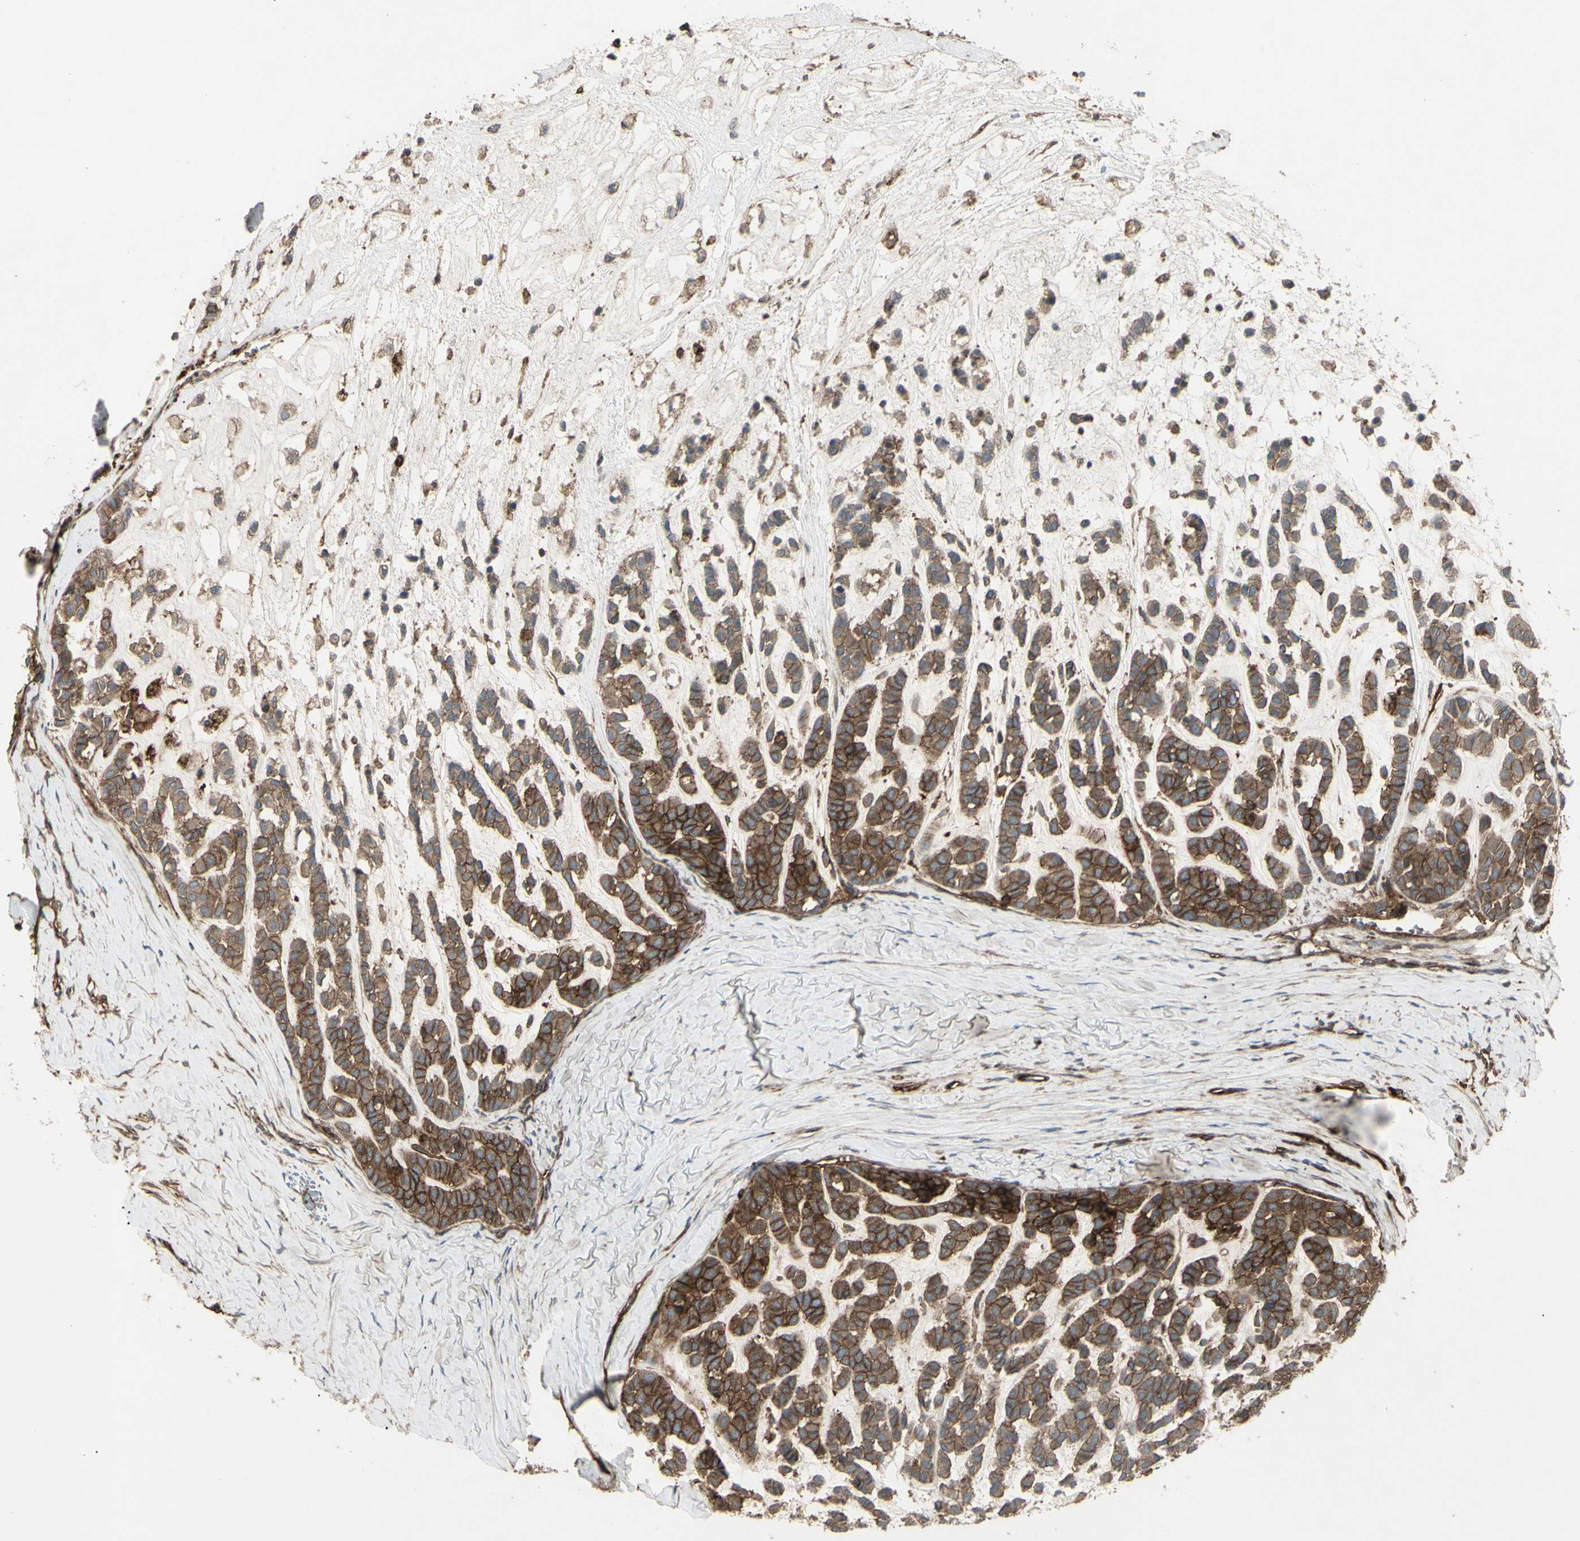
{"staining": {"intensity": "moderate", "quantity": ">75%", "location": "cytoplasmic/membranous"}, "tissue": "head and neck cancer", "cell_type": "Tumor cells", "image_type": "cancer", "snomed": [{"axis": "morphology", "description": "Adenocarcinoma, NOS"}, {"axis": "morphology", "description": "Adenoma, NOS"}, {"axis": "topography", "description": "Head-Neck"}], "caption": "Head and neck cancer (adenocarcinoma) was stained to show a protein in brown. There is medium levels of moderate cytoplasmic/membranous expression in approximately >75% of tumor cells. (IHC, brightfield microscopy, high magnification).", "gene": "CD276", "patient": {"sex": "female", "age": 55}}